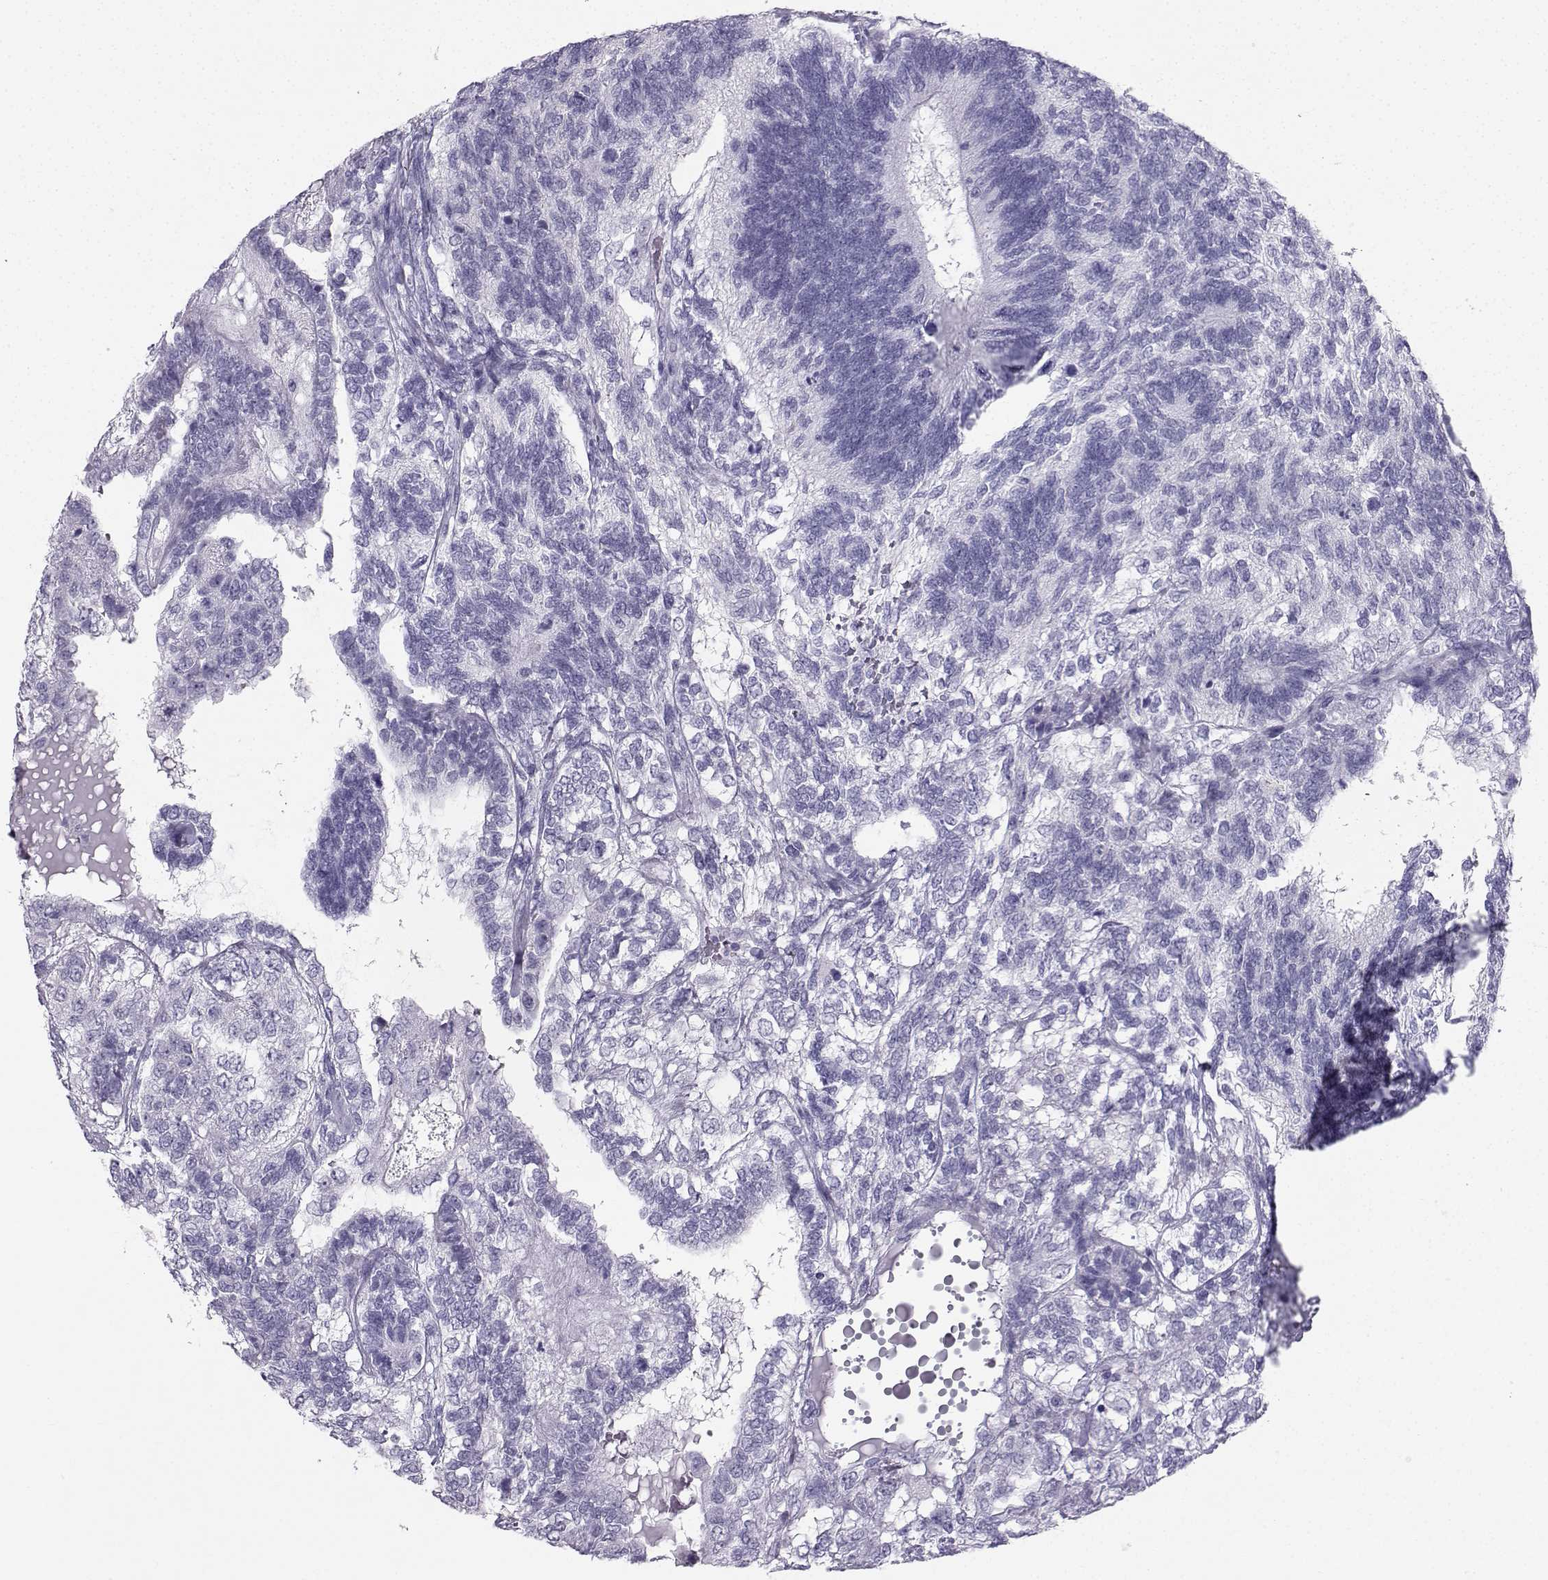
{"staining": {"intensity": "negative", "quantity": "none", "location": "none"}, "tissue": "testis cancer", "cell_type": "Tumor cells", "image_type": "cancer", "snomed": [{"axis": "morphology", "description": "Seminoma, NOS"}, {"axis": "morphology", "description": "Carcinoma, Embryonal, NOS"}, {"axis": "topography", "description": "Testis"}], "caption": "Tumor cells show no significant positivity in testis cancer.", "gene": "IQCD", "patient": {"sex": "male", "age": 41}}